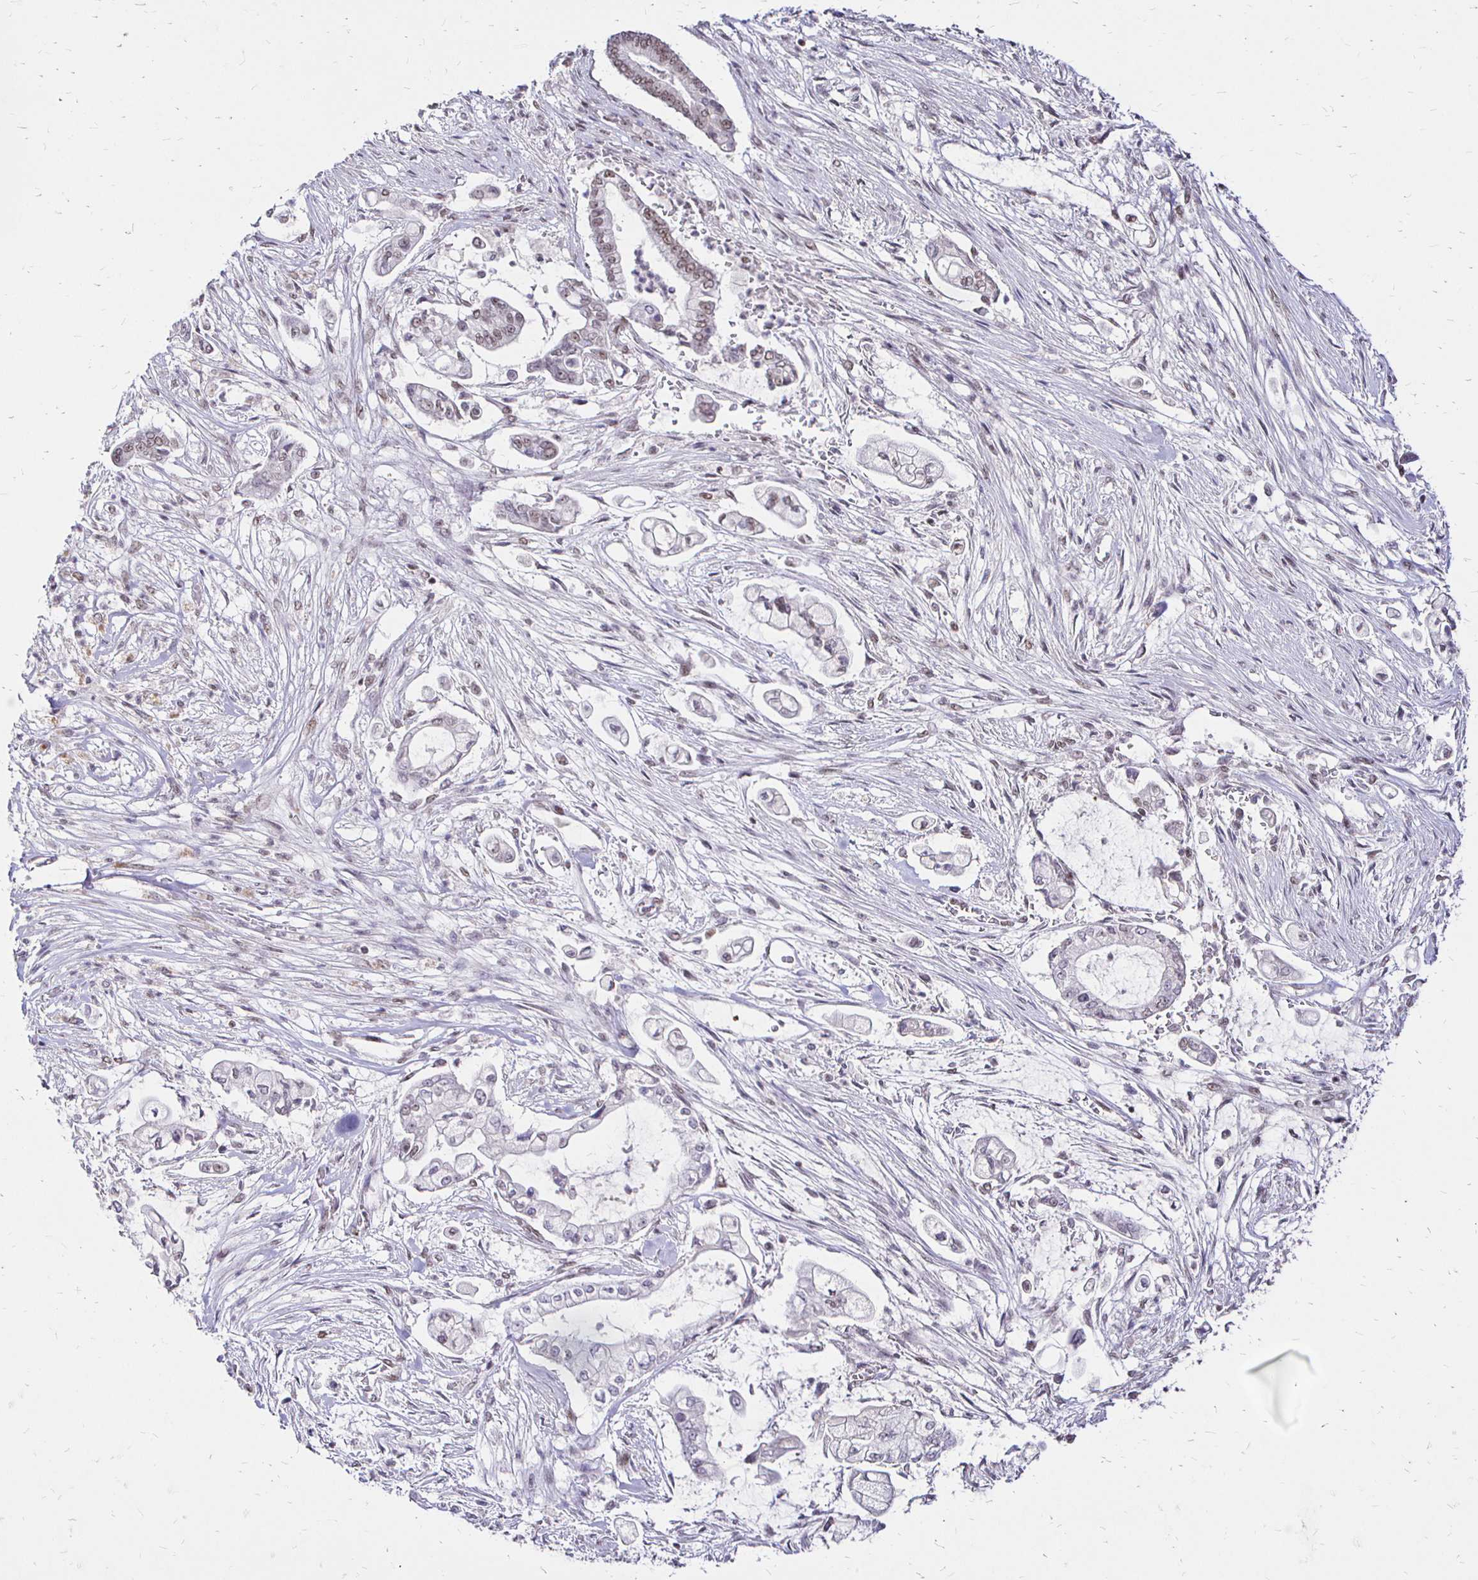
{"staining": {"intensity": "weak", "quantity": "25%-75%", "location": "nuclear"}, "tissue": "pancreatic cancer", "cell_type": "Tumor cells", "image_type": "cancer", "snomed": [{"axis": "morphology", "description": "Adenocarcinoma, NOS"}, {"axis": "topography", "description": "Pancreas"}], "caption": "IHC staining of pancreatic adenocarcinoma, which exhibits low levels of weak nuclear expression in about 25%-75% of tumor cells indicating weak nuclear protein positivity. The staining was performed using DAB (3,3'-diaminobenzidine) (brown) for protein detection and nuclei were counterstained in hematoxylin (blue).", "gene": "SIN3A", "patient": {"sex": "female", "age": 69}}